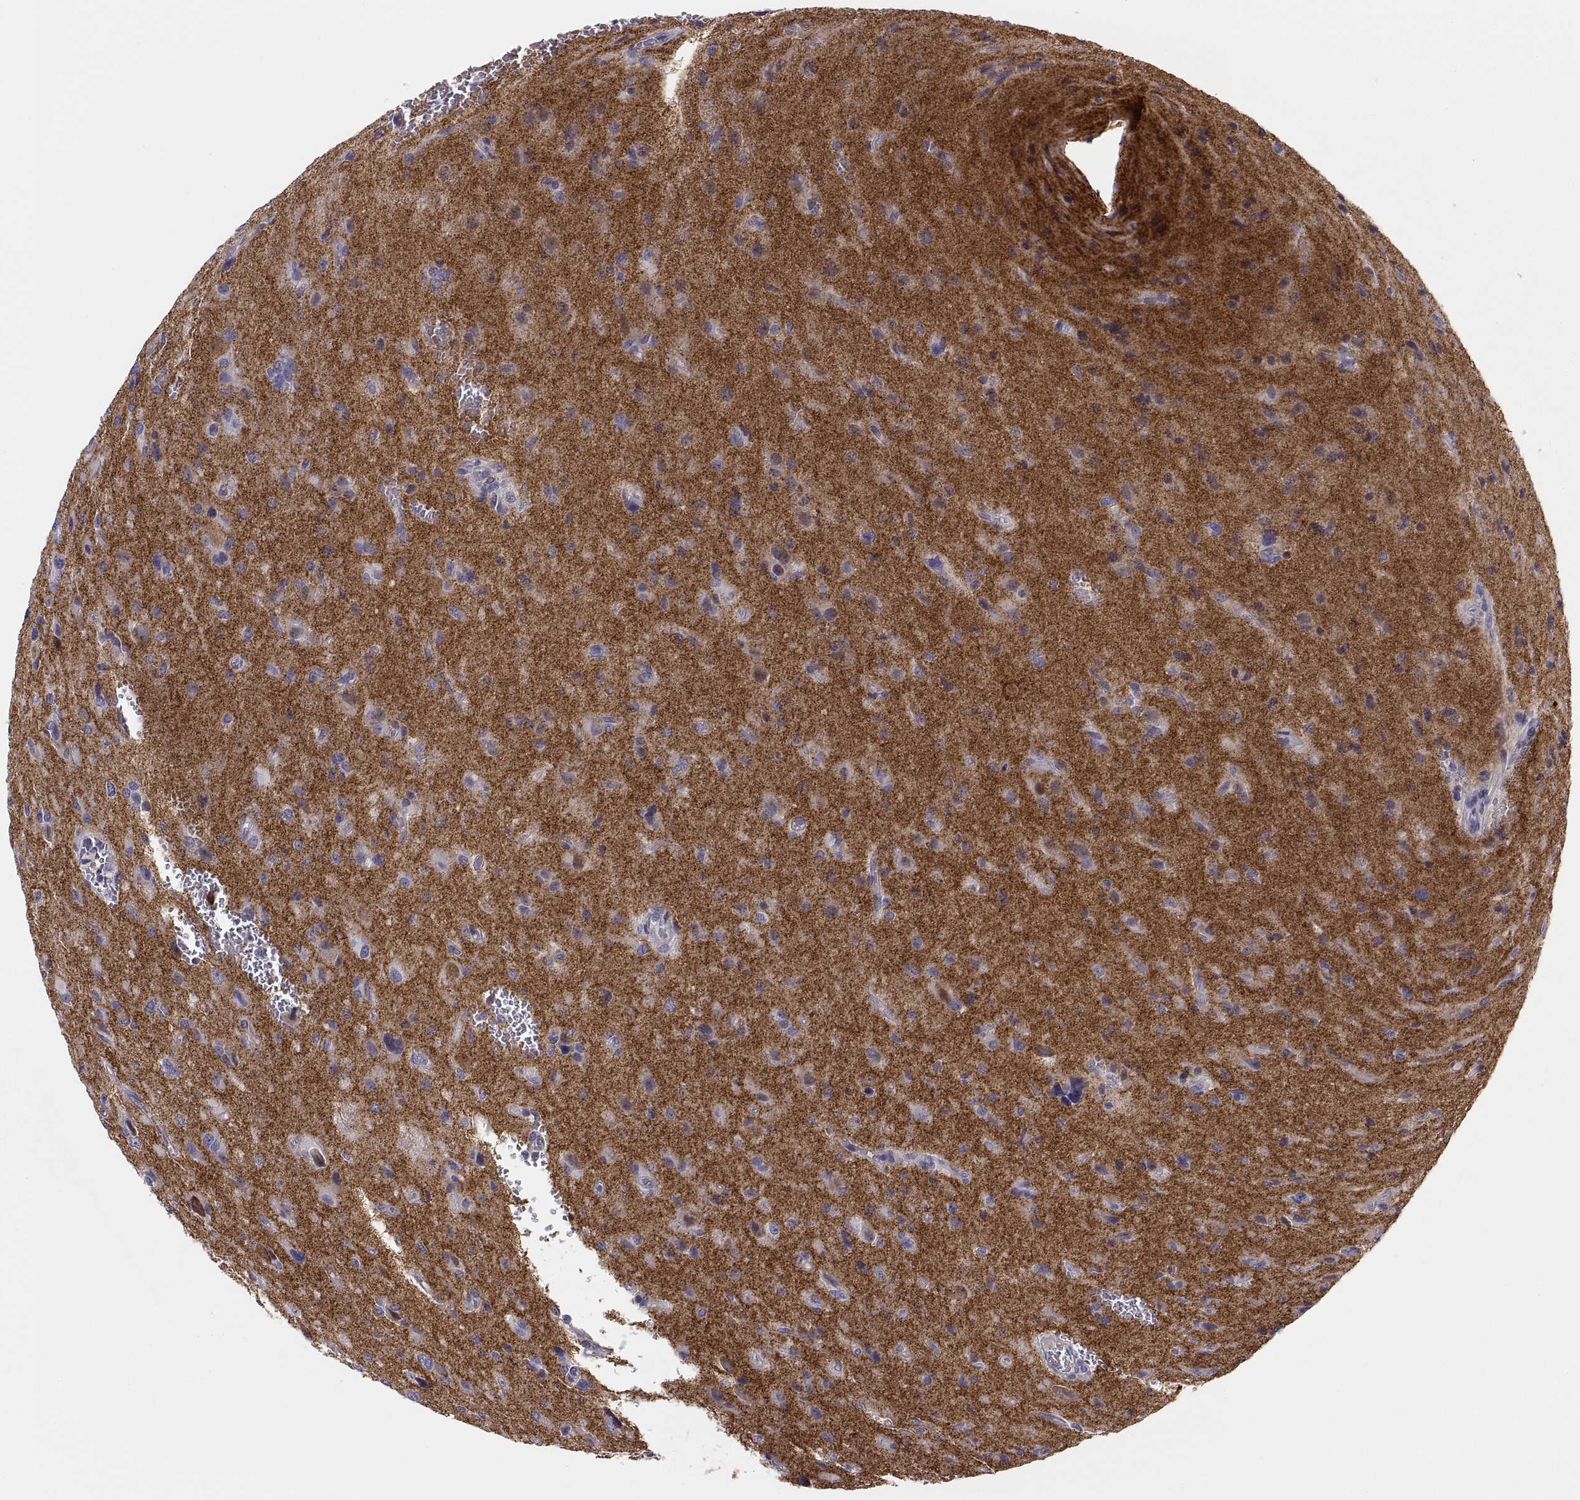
{"staining": {"intensity": "negative", "quantity": "none", "location": "none"}, "tissue": "glioma", "cell_type": "Tumor cells", "image_type": "cancer", "snomed": [{"axis": "morphology", "description": "Glioma, malignant, NOS"}, {"axis": "morphology", "description": "Glioma, malignant, High grade"}, {"axis": "topography", "description": "Brain"}], "caption": "An immunohistochemistry image of malignant glioma (high-grade) is shown. There is no staining in tumor cells of malignant glioma (high-grade). (Brightfield microscopy of DAB (3,3'-diaminobenzidine) immunohistochemistry (IHC) at high magnification).", "gene": "STRC", "patient": {"sex": "female", "age": 71}}